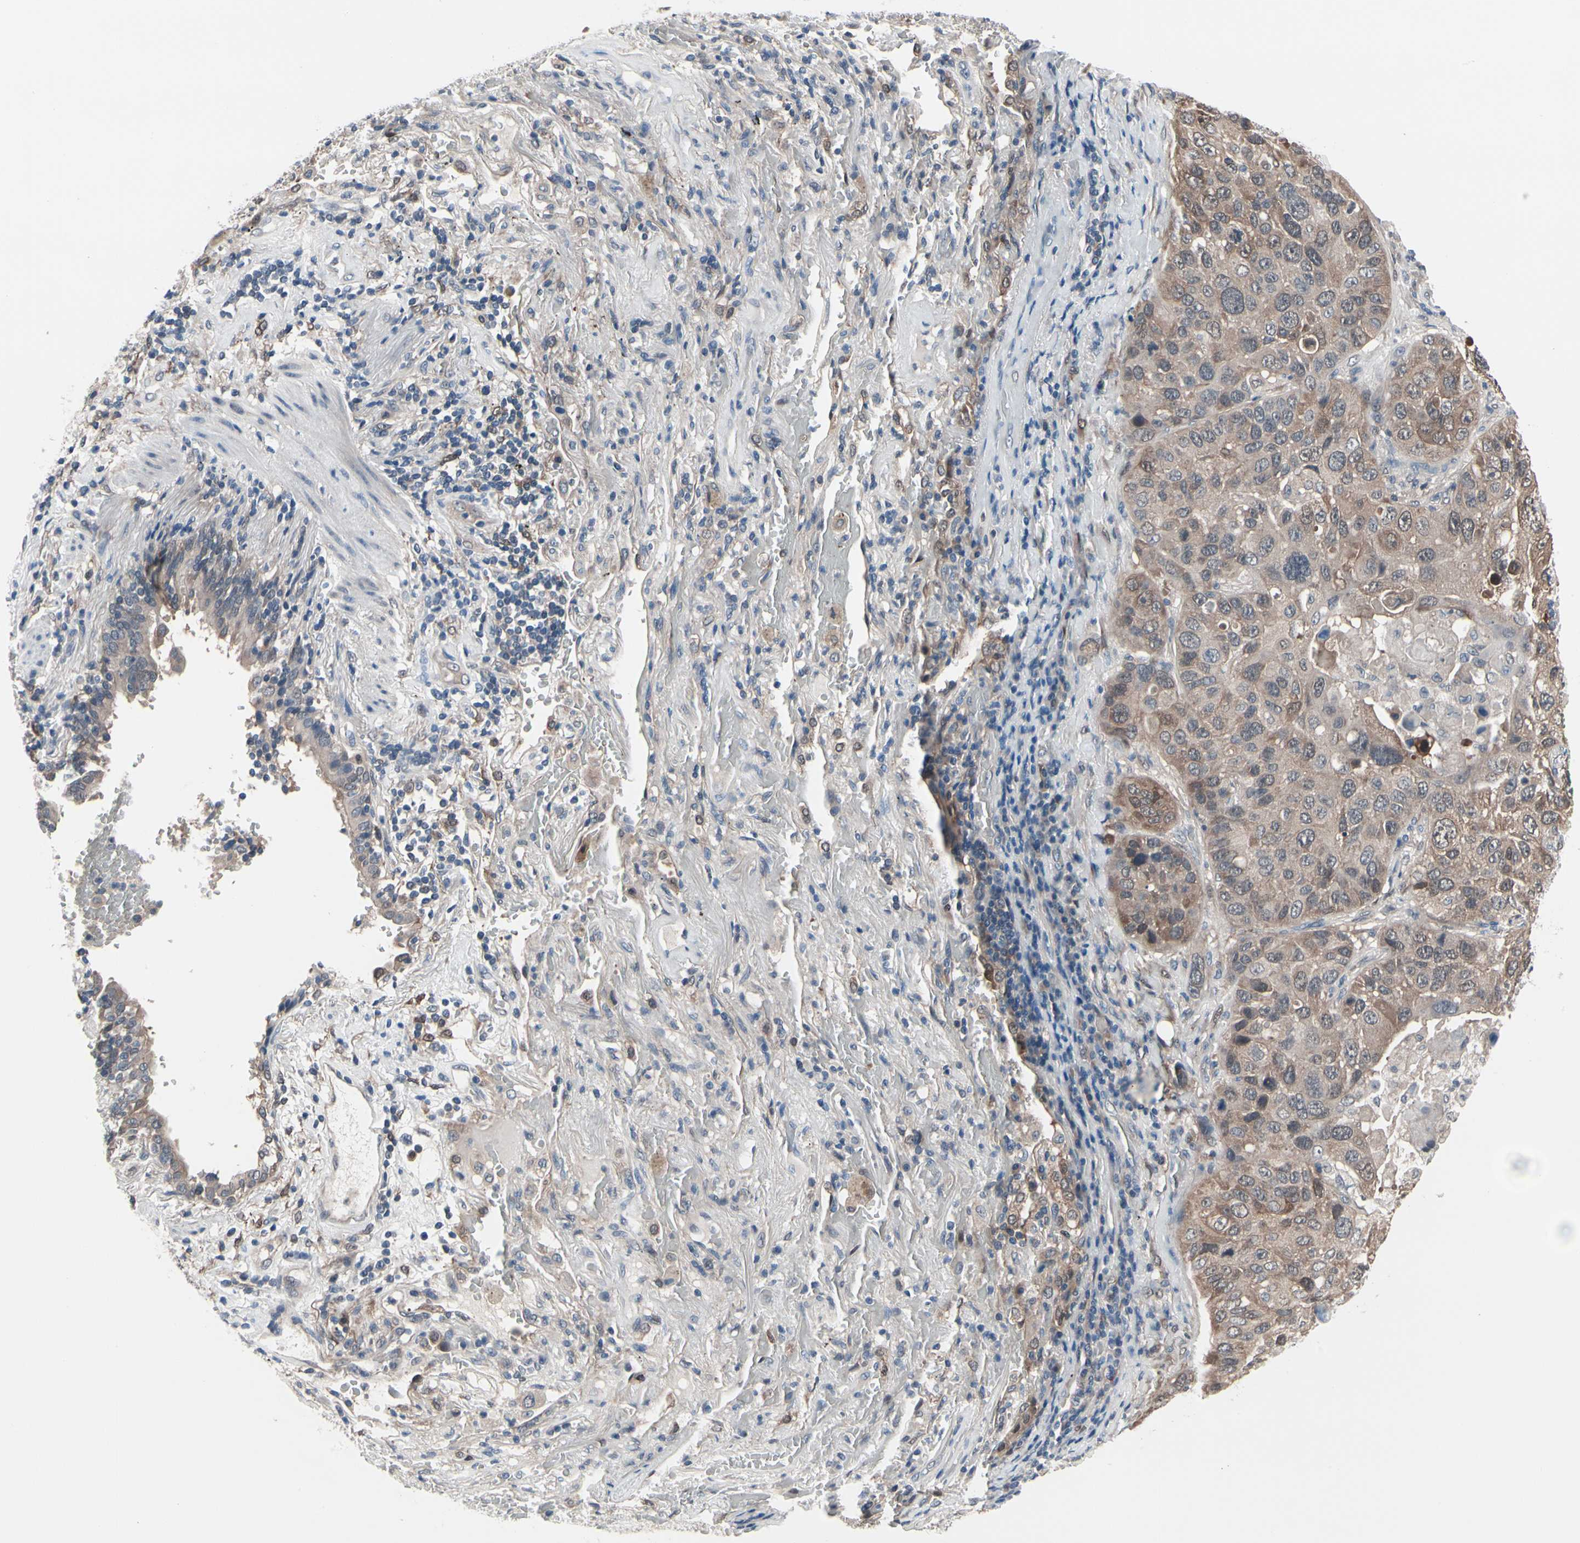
{"staining": {"intensity": "moderate", "quantity": ">75%", "location": "cytoplasmic/membranous"}, "tissue": "lung cancer", "cell_type": "Tumor cells", "image_type": "cancer", "snomed": [{"axis": "morphology", "description": "Squamous cell carcinoma, NOS"}, {"axis": "topography", "description": "Lung"}], "caption": "An image of squamous cell carcinoma (lung) stained for a protein reveals moderate cytoplasmic/membranous brown staining in tumor cells.", "gene": "PRDX6", "patient": {"sex": "male", "age": 57}}